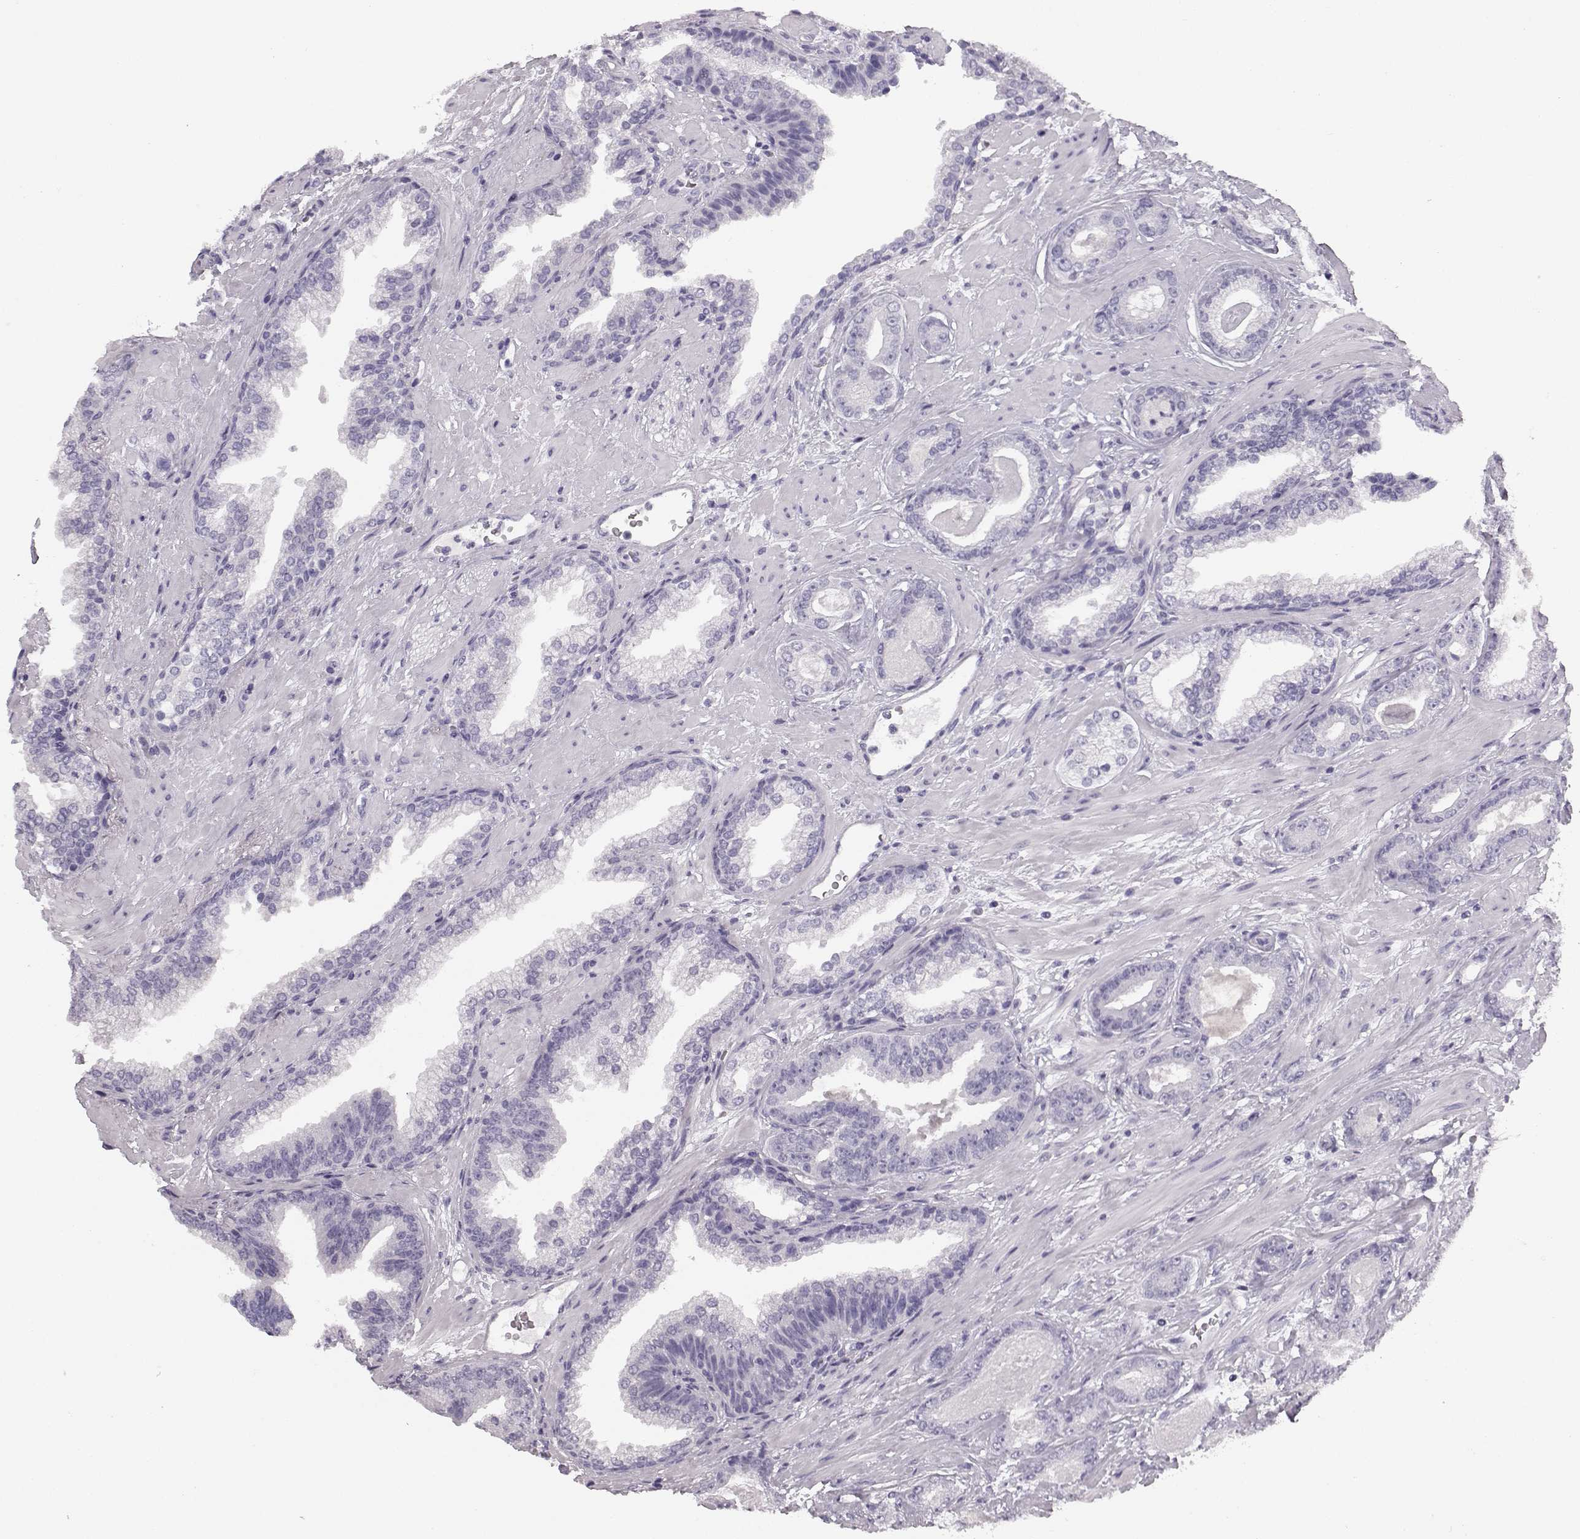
{"staining": {"intensity": "negative", "quantity": "none", "location": "none"}, "tissue": "prostate cancer", "cell_type": "Tumor cells", "image_type": "cancer", "snomed": [{"axis": "morphology", "description": "Adenocarcinoma, Low grade"}, {"axis": "topography", "description": "Prostate"}], "caption": "Low-grade adenocarcinoma (prostate) stained for a protein using immunohistochemistry shows no staining tumor cells.", "gene": "BFSP2", "patient": {"sex": "male", "age": 61}}